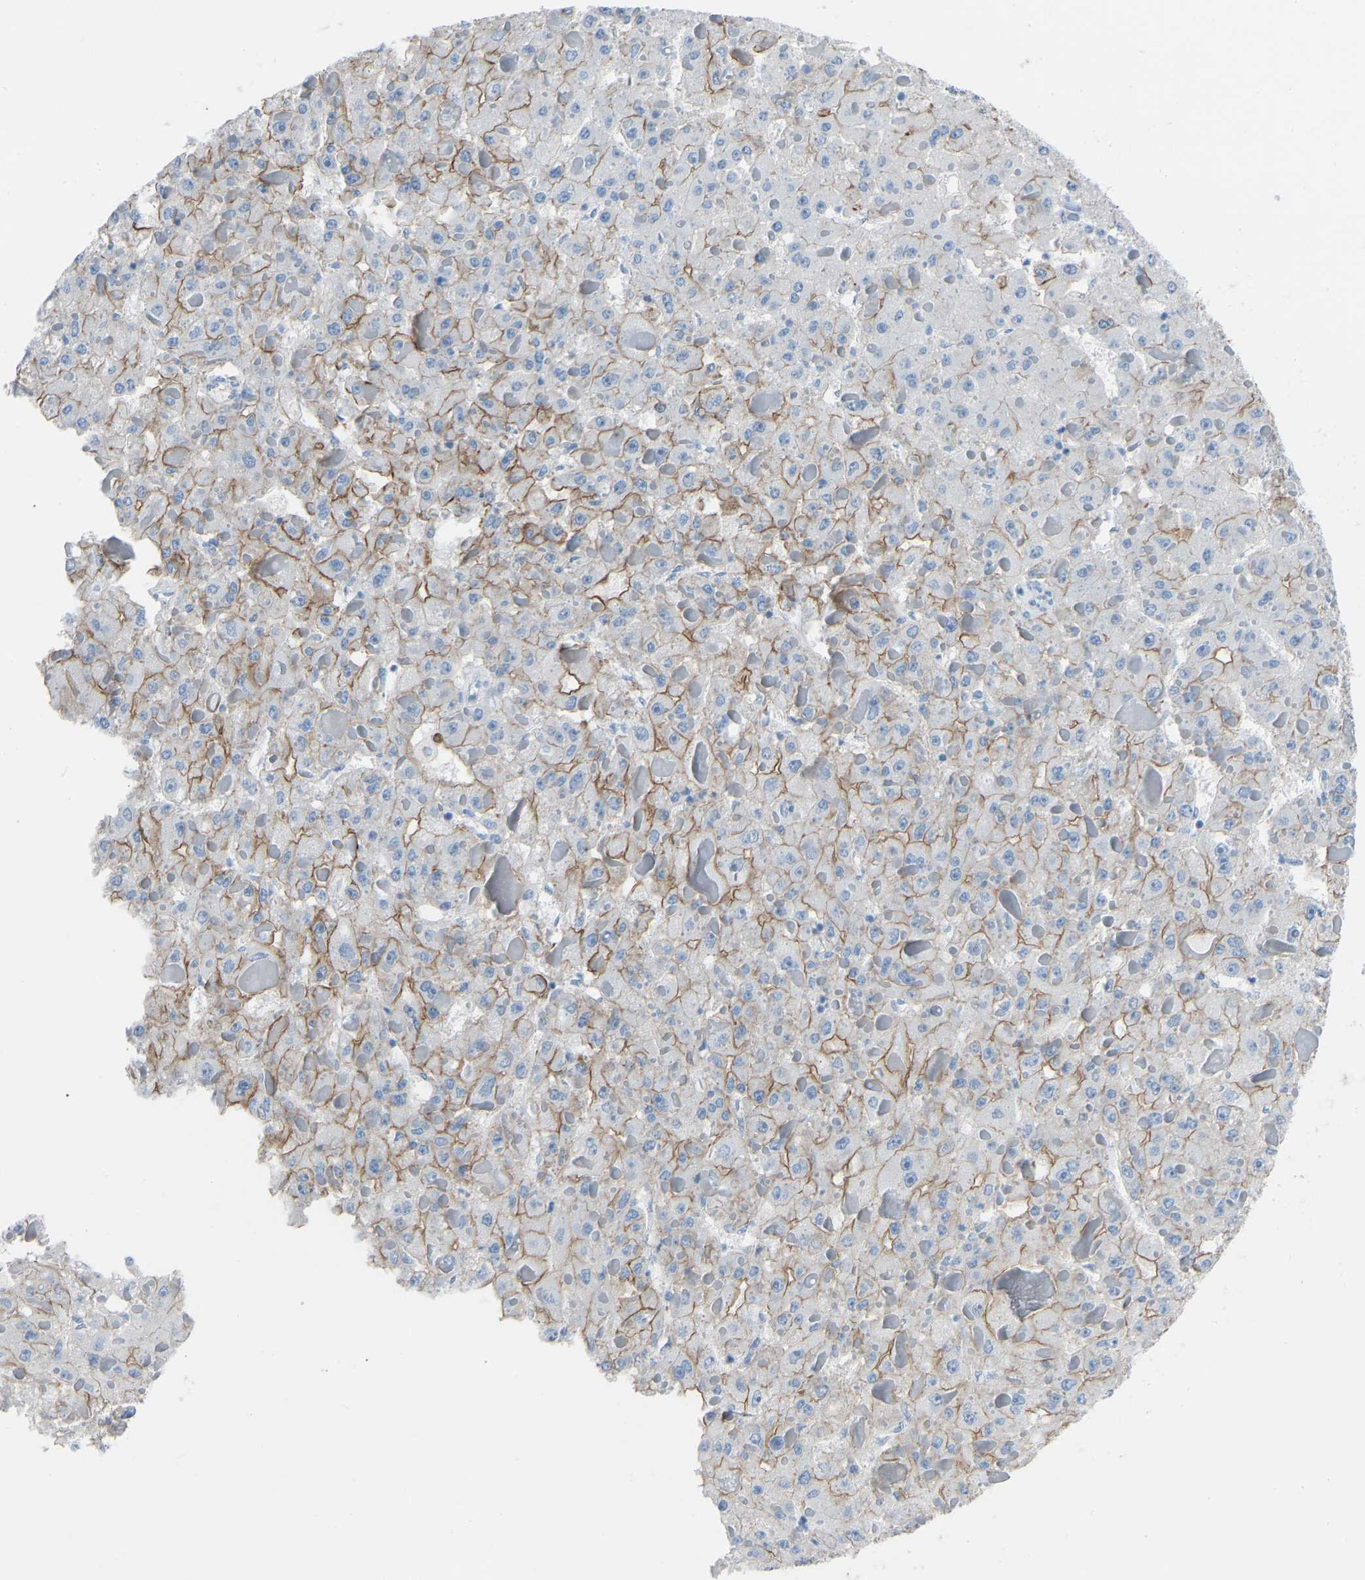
{"staining": {"intensity": "moderate", "quantity": "25%-75%", "location": "cytoplasmic/membranous"}, "tissue": "liver cancer", "cell_type": "Tumor cells", "image_type": "cancer", "snomed": [{"axis": "morphology", "description": "Carcinoma, Hepatocellular, NOS"}, {"axis": "topography", "description": "Liver"}], "caption": "Immunohistochemical staining of human liver cancer (hepatocellular carcinoma) displays medium levels of moderate cytoplasmic/membranous positivity in approximately 25%-75% of tumor cells.", "gene": "MYH10", "patient": {"sex": "female", "age": 73}}